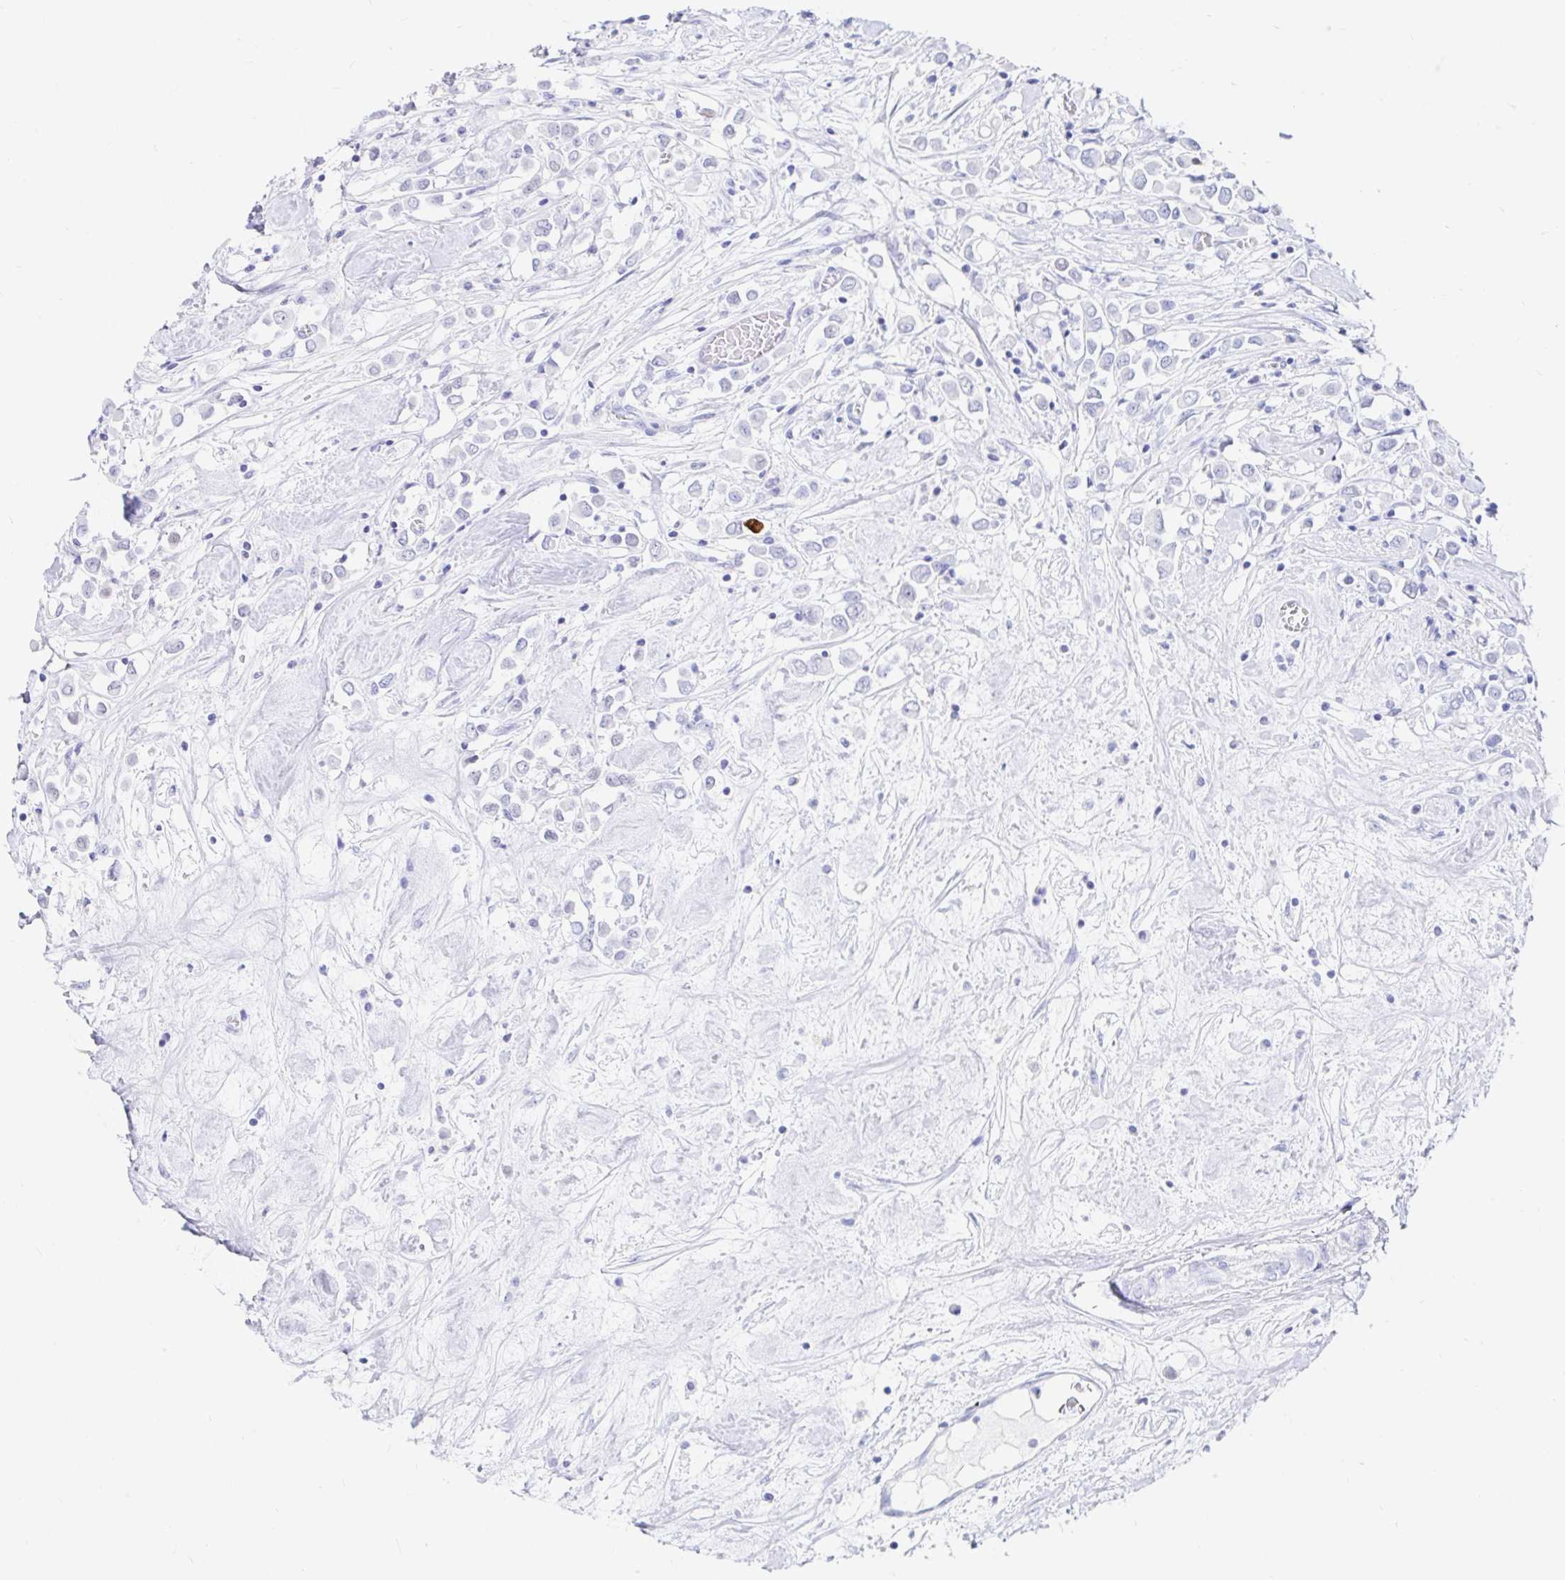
{"staining": {"intensity": "negative", "quantity": "none", "location": "none"}, "tissue": "breast cancer", "cell_type": "Tumor cells", "image_type": "cancer", "snomed": [{"axis": "morphology", "description": "Duct carcinoma"}, {"axis": "topography", "description": "Breast"}], "caption": "Human intraductal carcinoma (breast) stained for a protein using immunohistochemistry reveals no expression in tumor cells.", "gene": "OR6T1", "patient": {"sex": "female", "age": 61}}